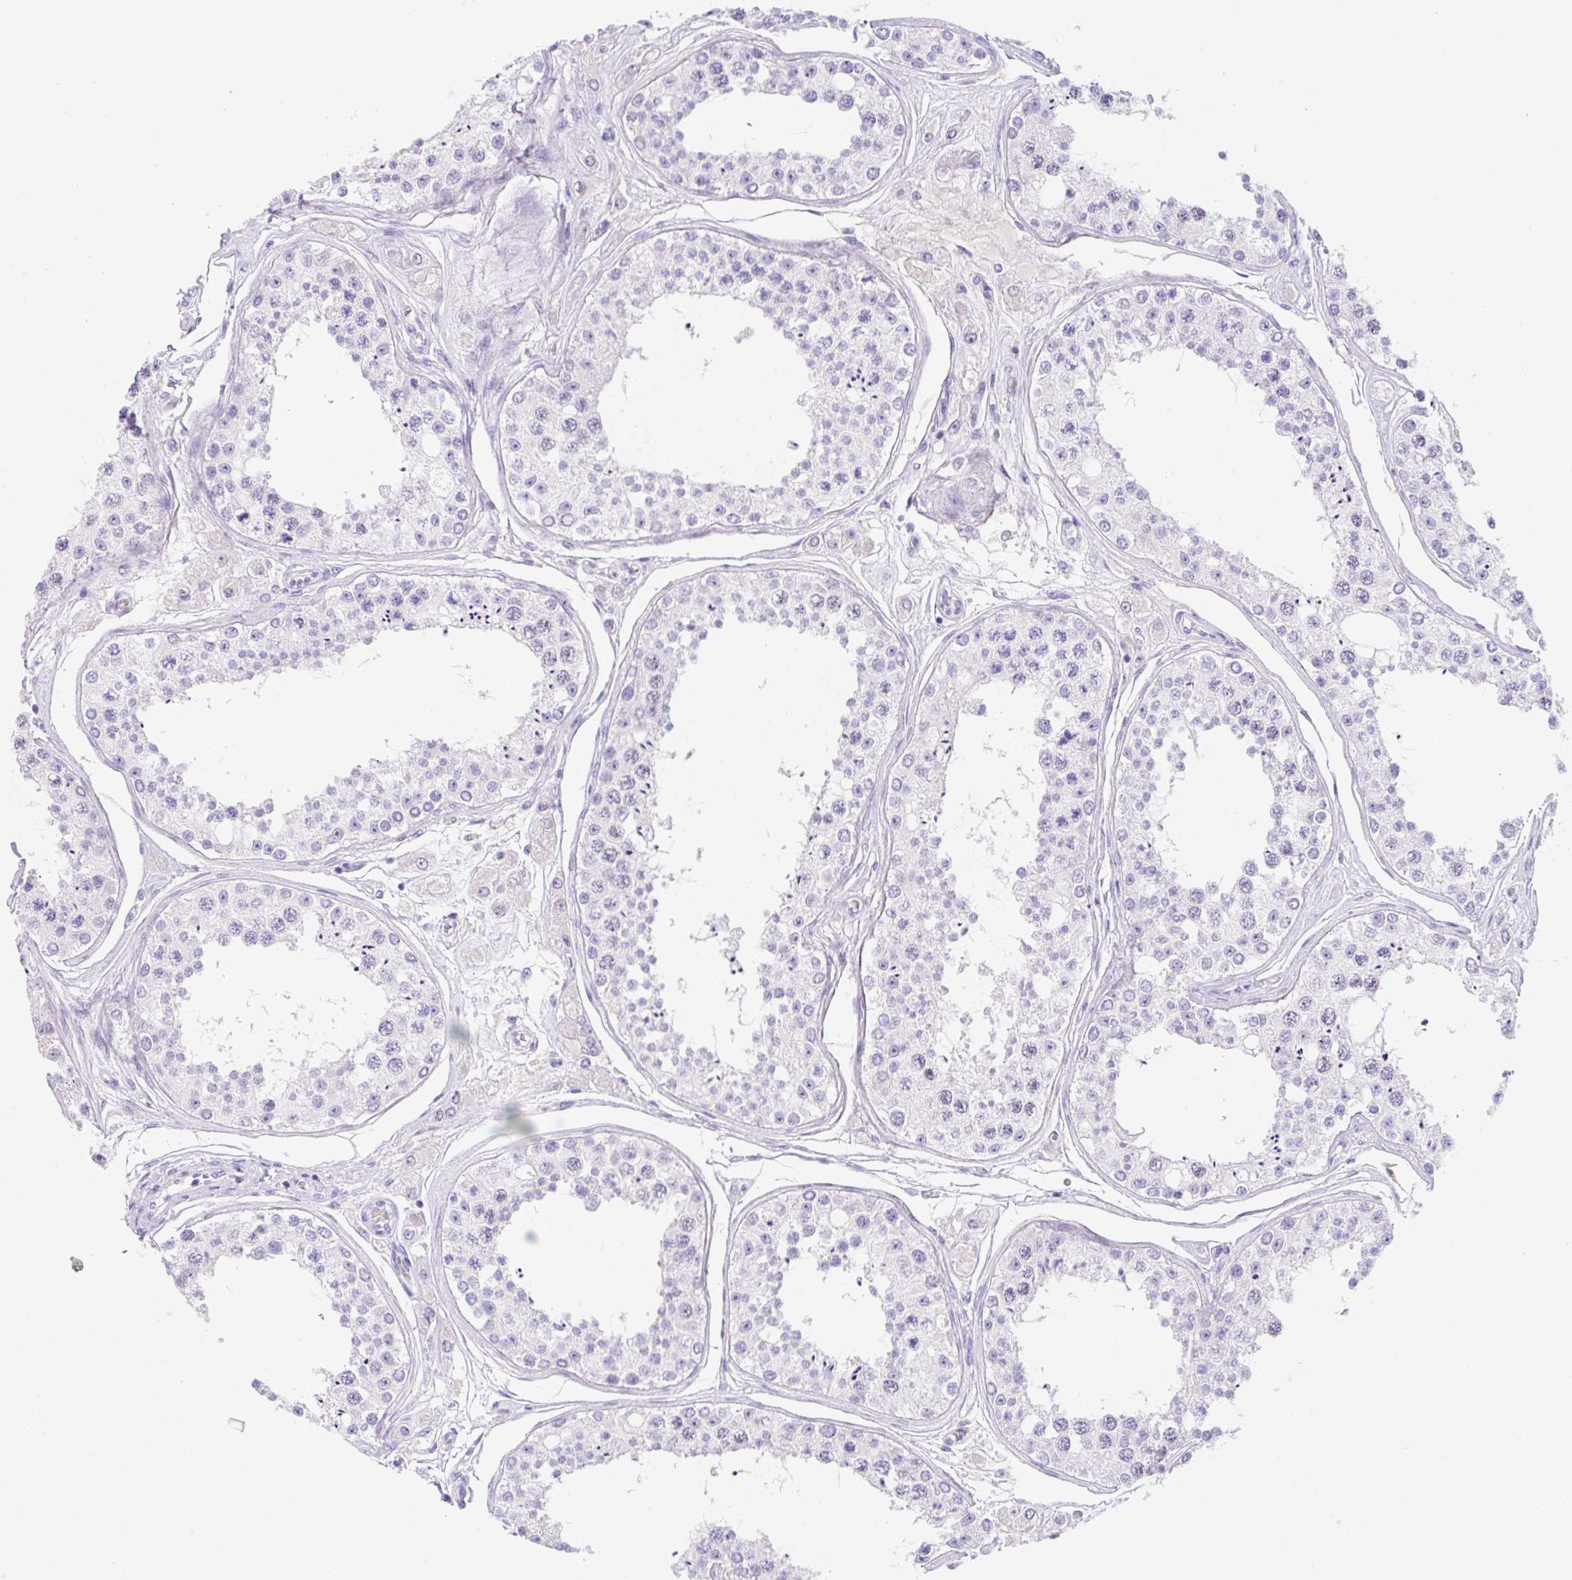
{"staining": {"intensity": "negative", "quantity": "none", "location": "none"}, "tissue": "testis", "cell_type": "Cells in seminiferous ducts", "image_type": "normal", "snomed": [{"axis": "morphology", "description": "Normal tissue, NOS"}, {"axis": "topography", "description": "Testis"}], "caption": "This is an IHC micrograph of normal testis. There is no expression in cells in seminiferous ducts.", "gene": "KLK8", "patient": {"sex": "male", "age": 25}}